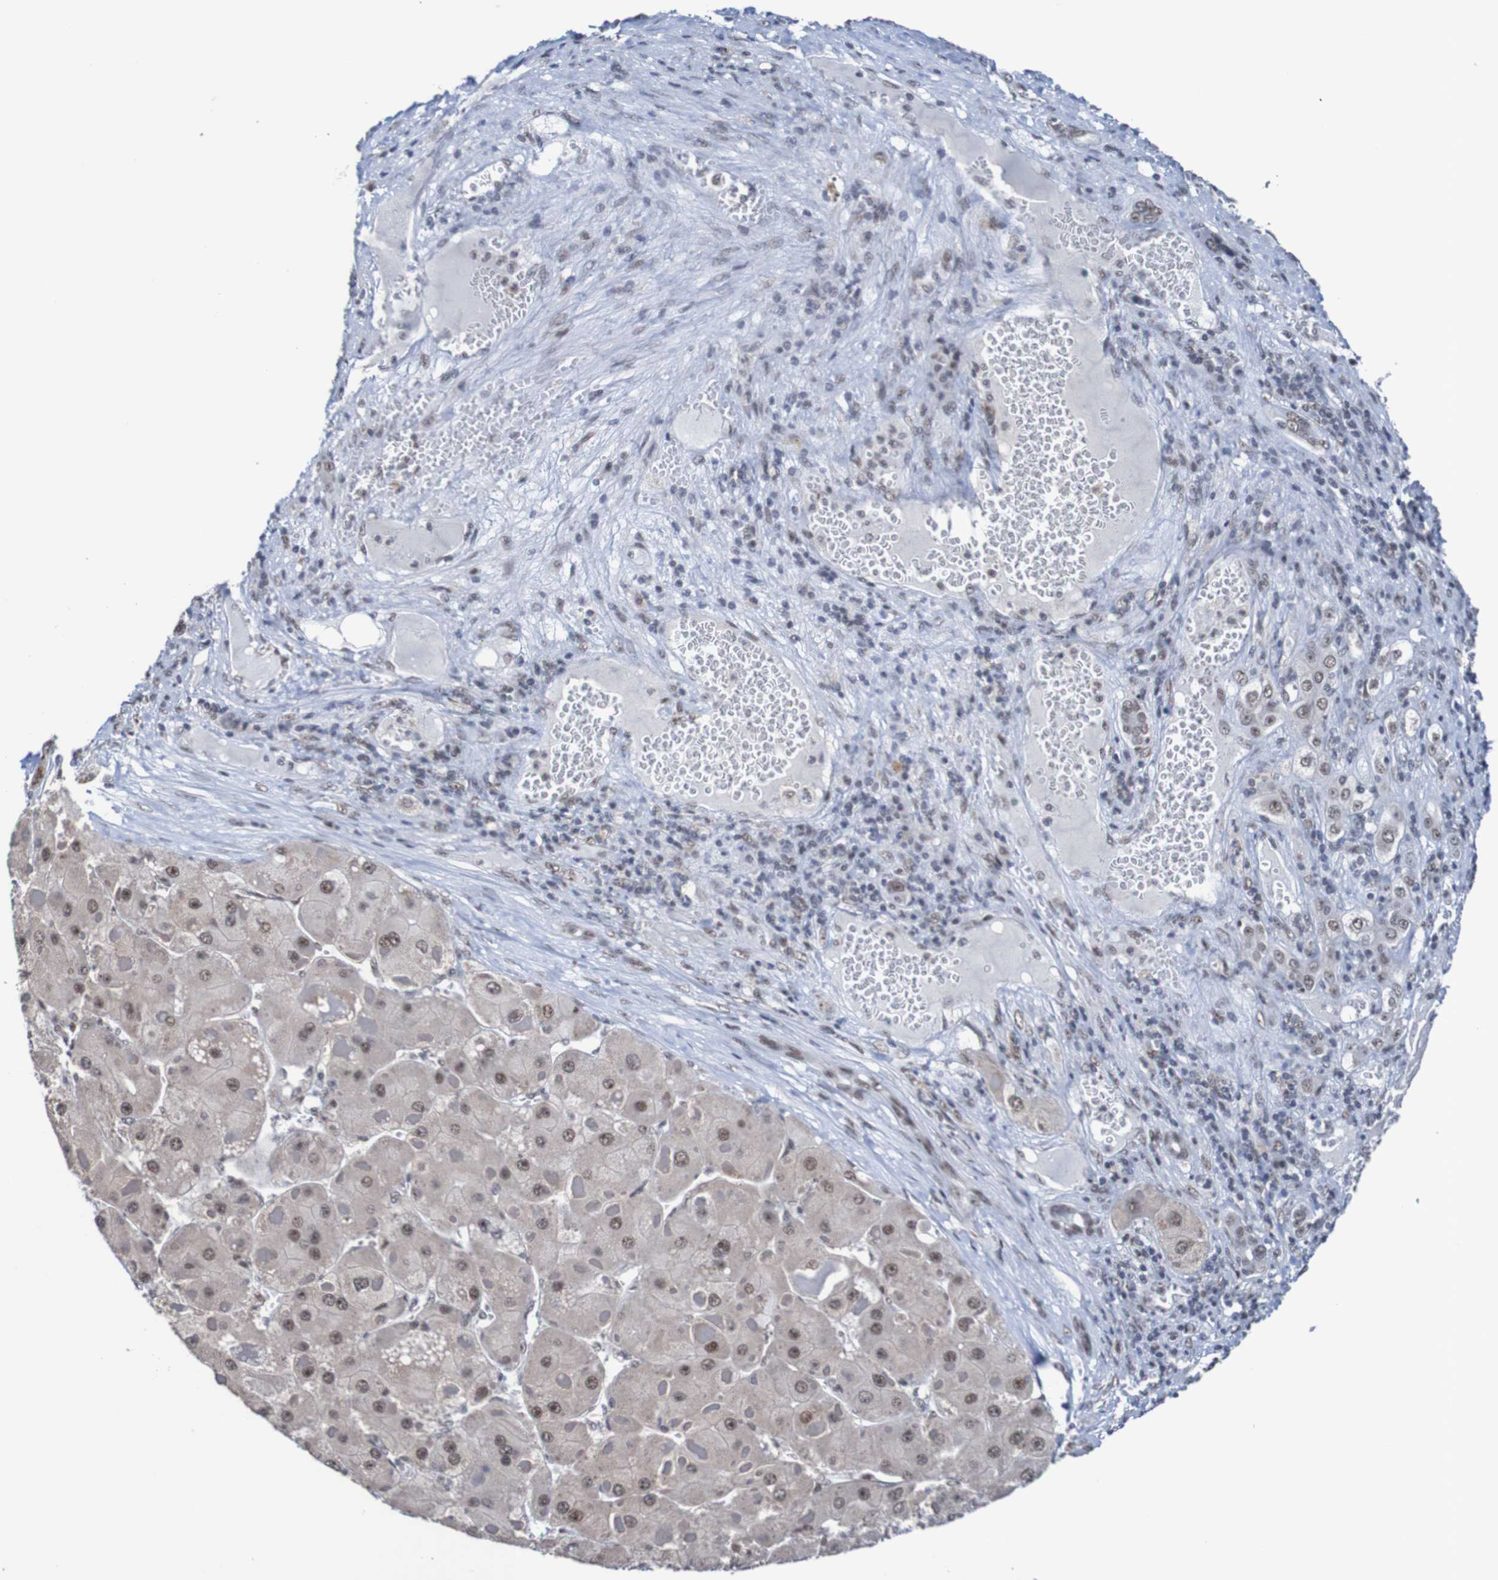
{"staining": {"intensity": "moderate", "quantity": ">75%", "location": "nuclear"}, "tissue": "liver cancer", "cell_type": "Tumor cells", "image_type": "cancer", "snomed": [{"axis": "morphology", "description": "Carcinoma, Hepatocellular, NOS"}, {"axis": "topography", "description": "Liver"}], "caption": "Immunohistochemistry (IHC) micrograph of human liver hepatocellular carcinoma stained for a protein (brown), which displays medium levels of moderate nuclear staining in about >75% of tumor cells.", "gene": "CDC5L", "patient": {"sex": "female", "age": 73}}